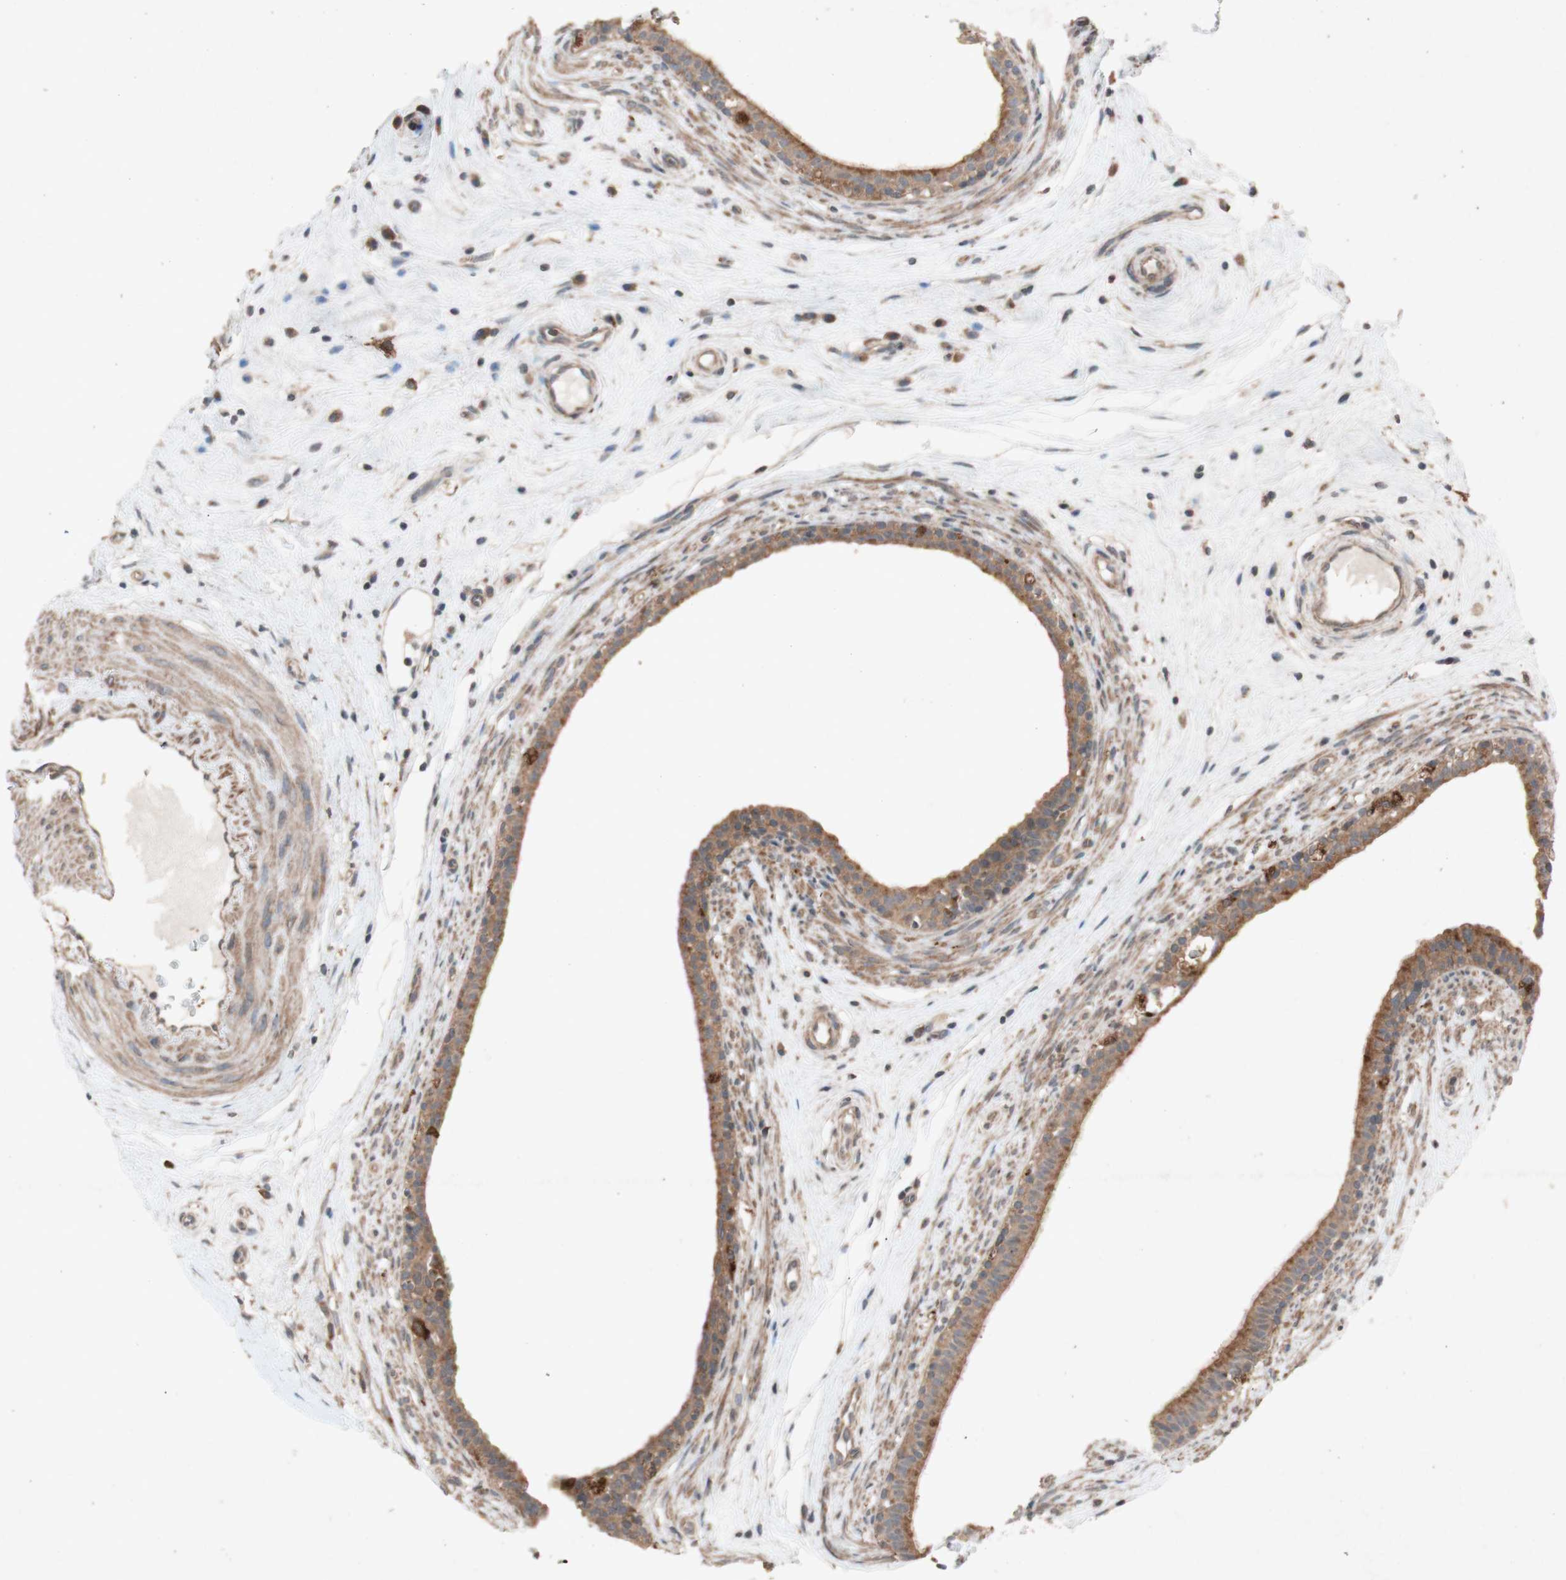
{"staining": {"intensity": "moderate", "quantity": ">75%", "location": "cytoplasmic/membranous"}, "tissue": "epididymis", "cell_type": "Glandular cells", "image_type": "normal", "snomed": [{"axis": "morphology", "description": "Normal tissue, NOS"}, {"axis": "morphology", "description": "Inflammation, NOS"}, {"axis": "topography", "description": "Epididymis"}], "caption": "Glandular cells show medium levels of moderate cytoplasmic/membranous positivity in about >75% of cells in normal epididymis.", "gene": "ATP6V1F", "patient": {"sex": "male", "age": 84}}